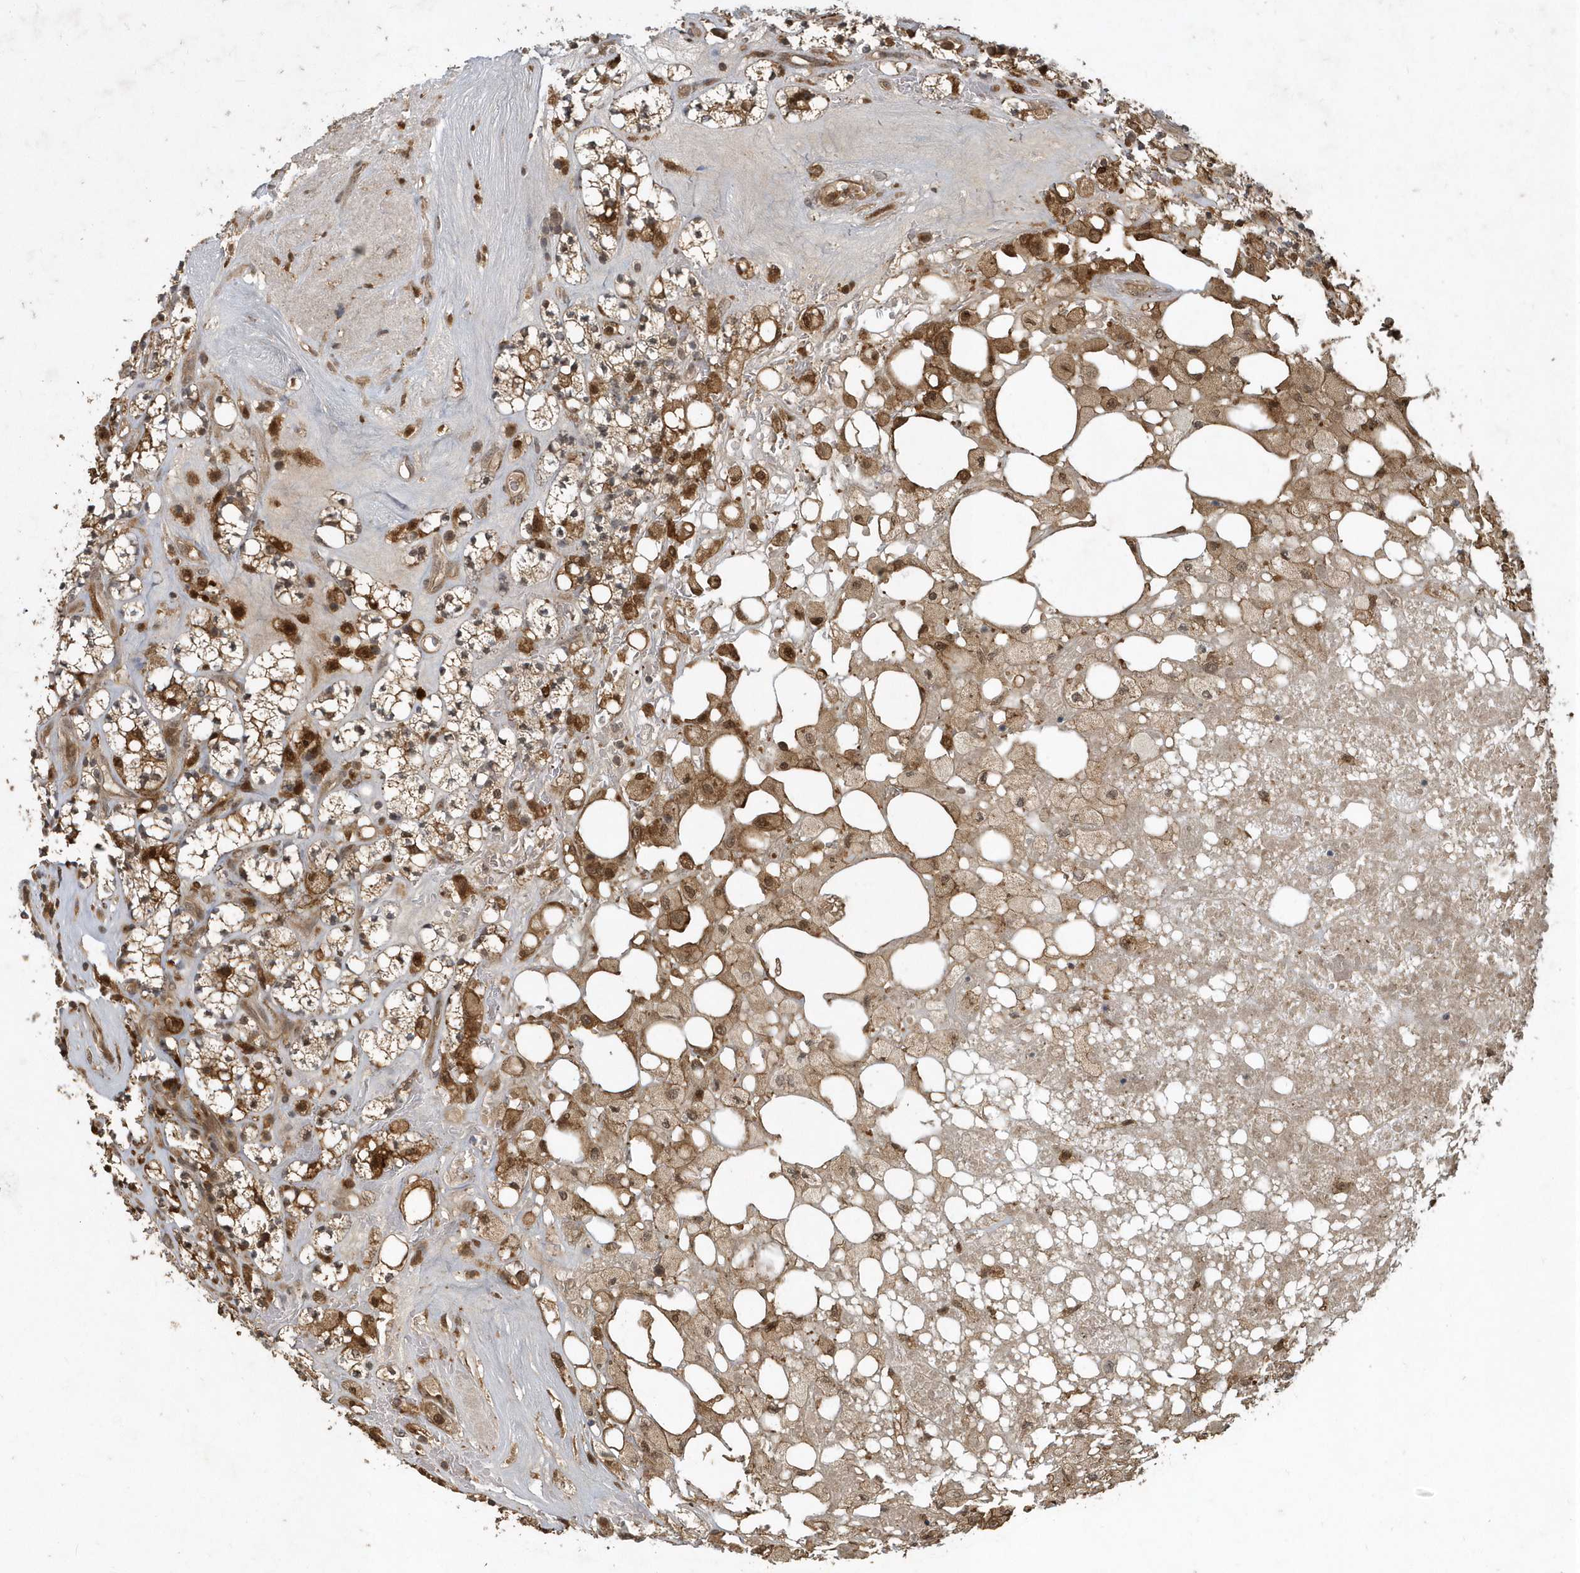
{"staining": {"intensity": "moderate", "quantity": ">75%", "location": "cytoplasmic/membranous,nuclear"}, "tissue": "renal cancer", "cell_type": "Tumor cells", "image_type": "cancer", "snomed": [{"axis": "morphology", "description": "Adenocarcinoma, NOS"}, {"axis": "topography", "description": "Kidney"}], "caption": "This micrograph reveals immunohistochemistry staining of human renal adenocarcinoma, with medium moderate cytoplasmic/membranous and nuclear expression in about >75% of tumor cells.", "gene": "LACC1", "patient": {"sex": "male", "age": 77}}